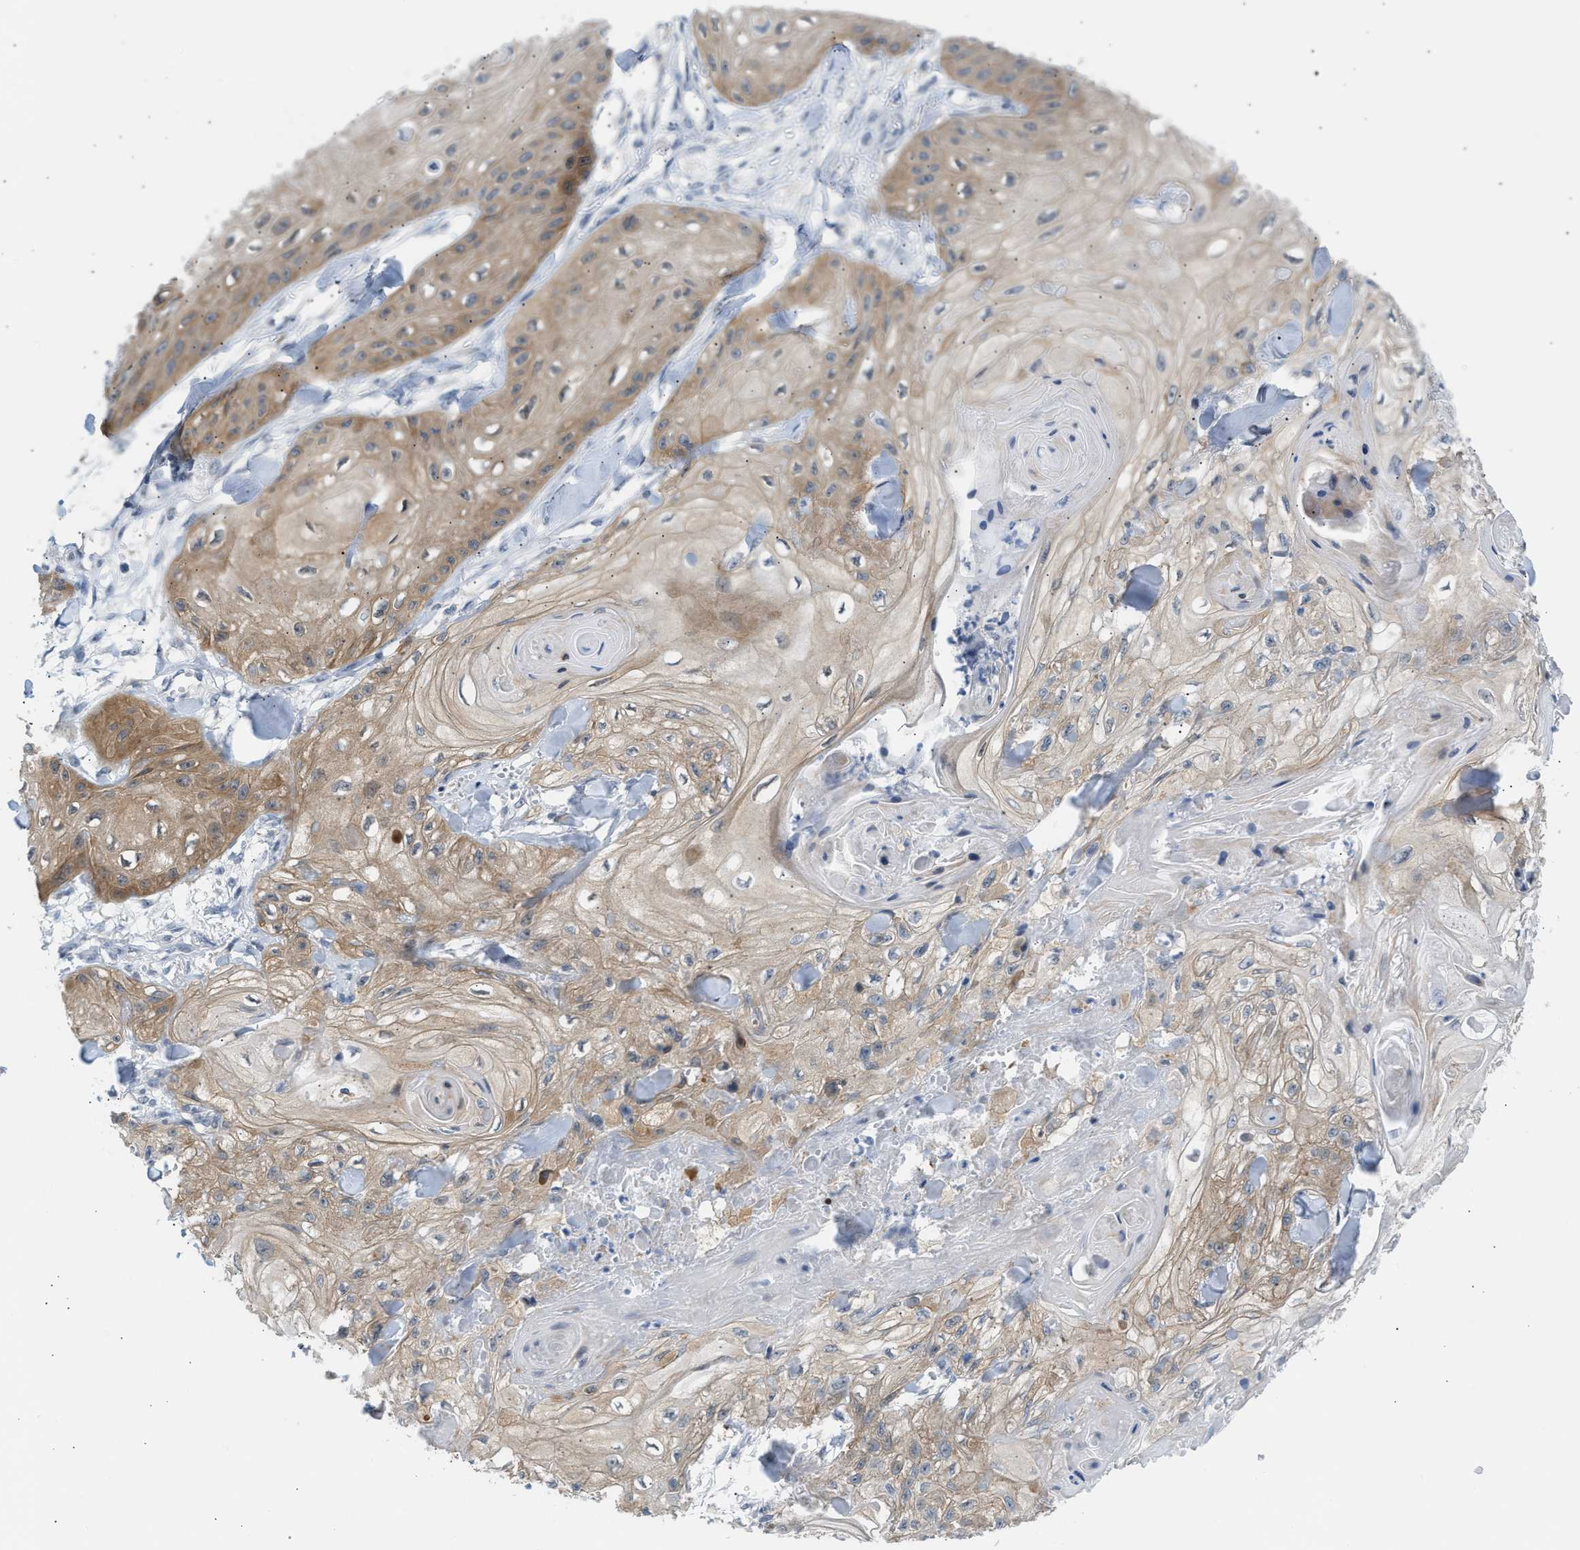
{"staining": {"intensity": "moderate", "quantity": ">75%", "location": "cytoplasmic/membranous"}, "tissue": "skin cancer", "cell_type": "Tumor cells", "image_type": "cancer", "snomed": [{"axis": "morphology", "description": "Squamous cell carcinoma, NOS"}, {"axis": "topography", "description": "Skin"}], "caption": "The histopathology image demonstrates immunohistochemical staining of skin cancer. There is moderate cytoplasmic/membranous expression is seen in approximately >75% of tumor cells.", "gene": "NPS", "patient": {"sex": "male", "age": 74}}